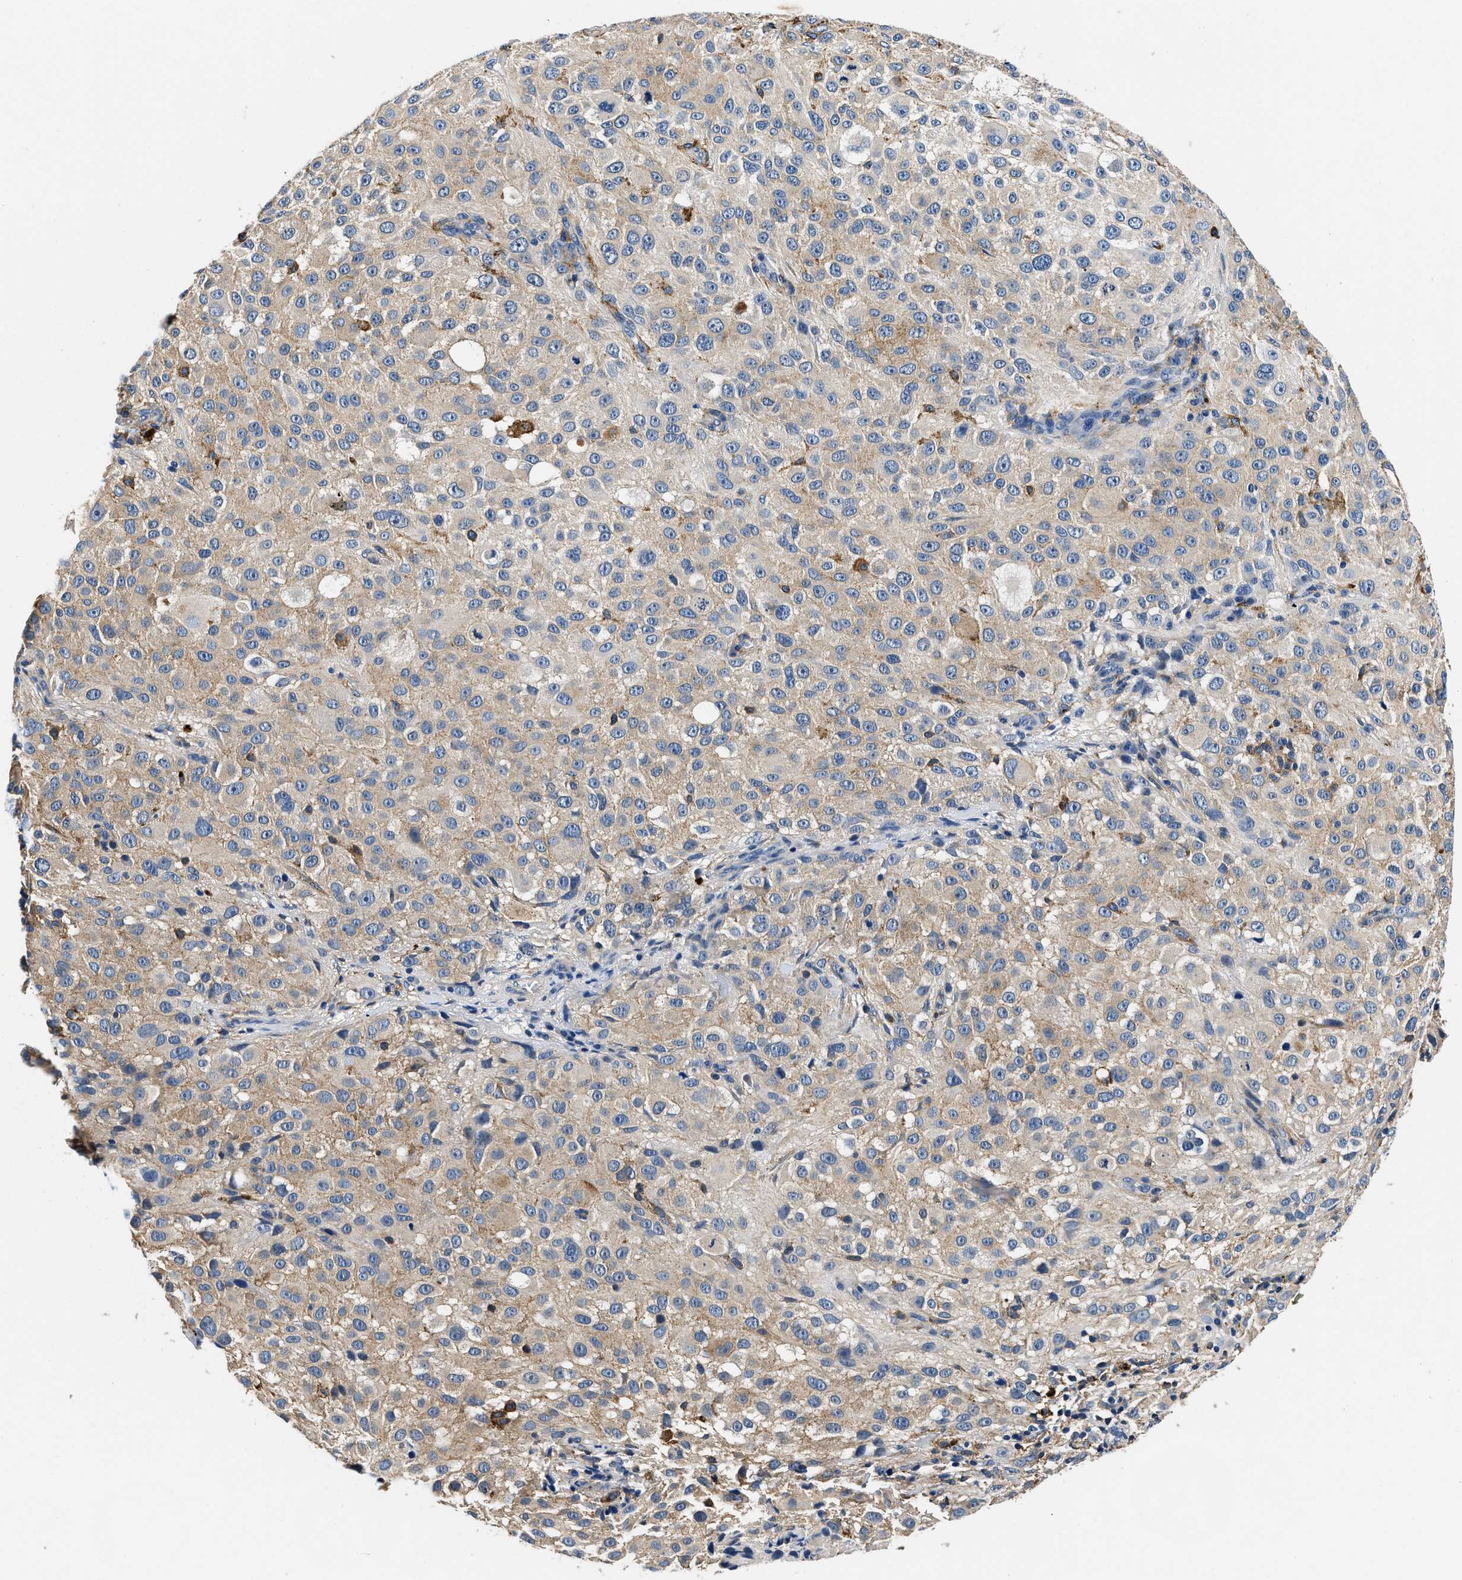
{"staining": {"intensity": "weak", "quantity": "<25%", "location": "cytoplasmic/membranous"}, "tissue": "melanoma", "cell_type": "Tumor cells", "image_type": "cancer", "snomed": [{"axis": "morphology", "description": "Necrosis, NOS"}, {"axis": "morphology", "description": "Malignant melanoma, NOS"}, {"axis": "topography", "description": "Skin"}], "caption": "High magnification brightfield microscopy of melanoma stained with DAB (3,3'-diaminobenzidine) (brown) and counterstained with hematoxylin (blue): tumor cells show no significant expression.", "gene": "ZFAND3", "patient": {"sex": "female", "age": 87}}